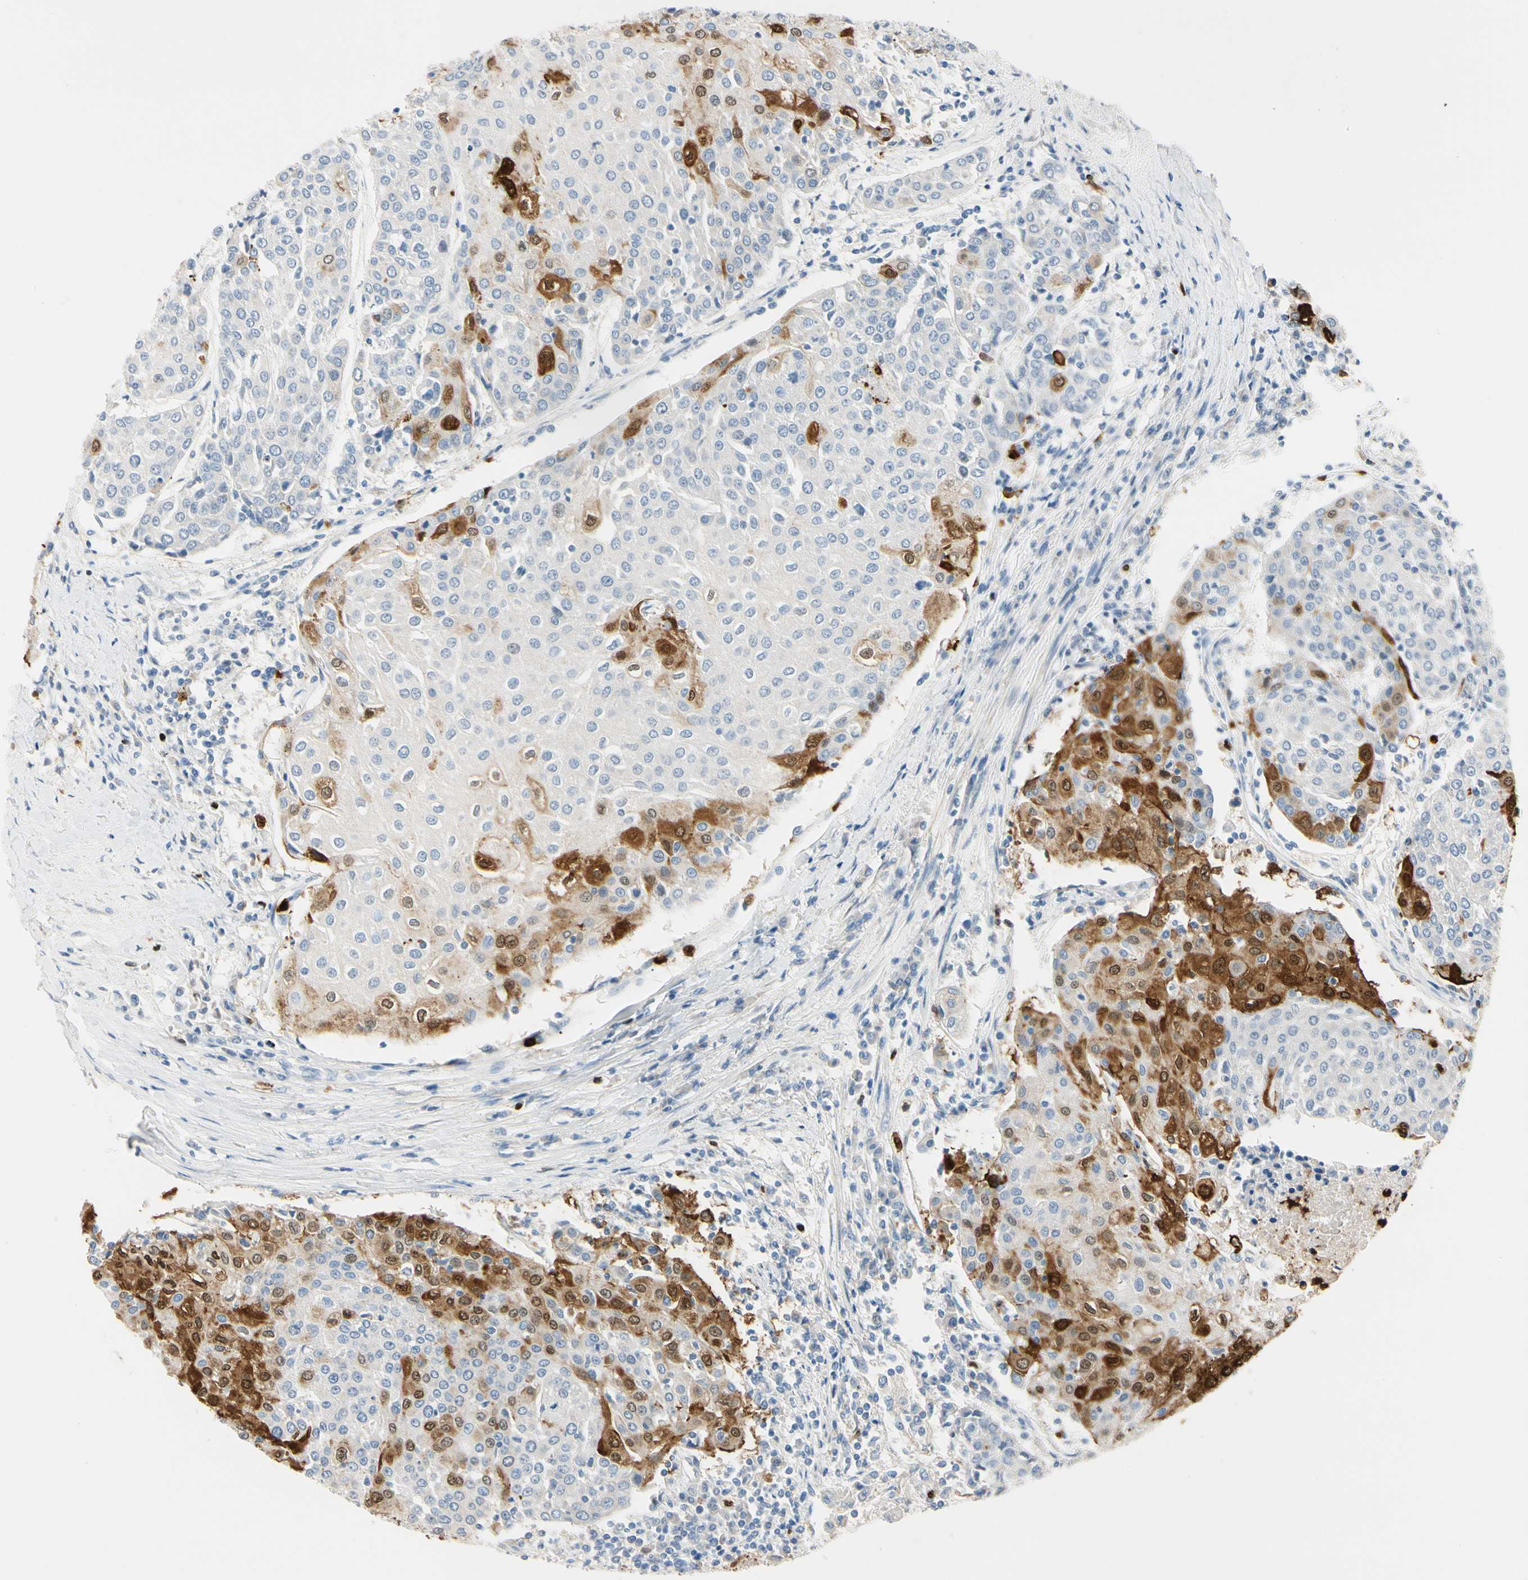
{"staining": {"intensity": "moderate", "quantity": "<25%", "location": "cytoplasmic/membranous"}, "tissue": "urothelial cancer", "cell_type": "Tumor cells", "image_type": "cancer", "snomed": [{"axis": "morphology", "description": "Urothelial carcinoma, High grade"}, {"axis": "topography", "description": "Urinary bladder"}], "caption": "Protein analysis of urothelial cancer tissue reveals moderate cytoplasmic/membranous expression in about <25% of tumor cells.", "gene": "TRAF5", "patient": {"sex": "female", "age": 85}}